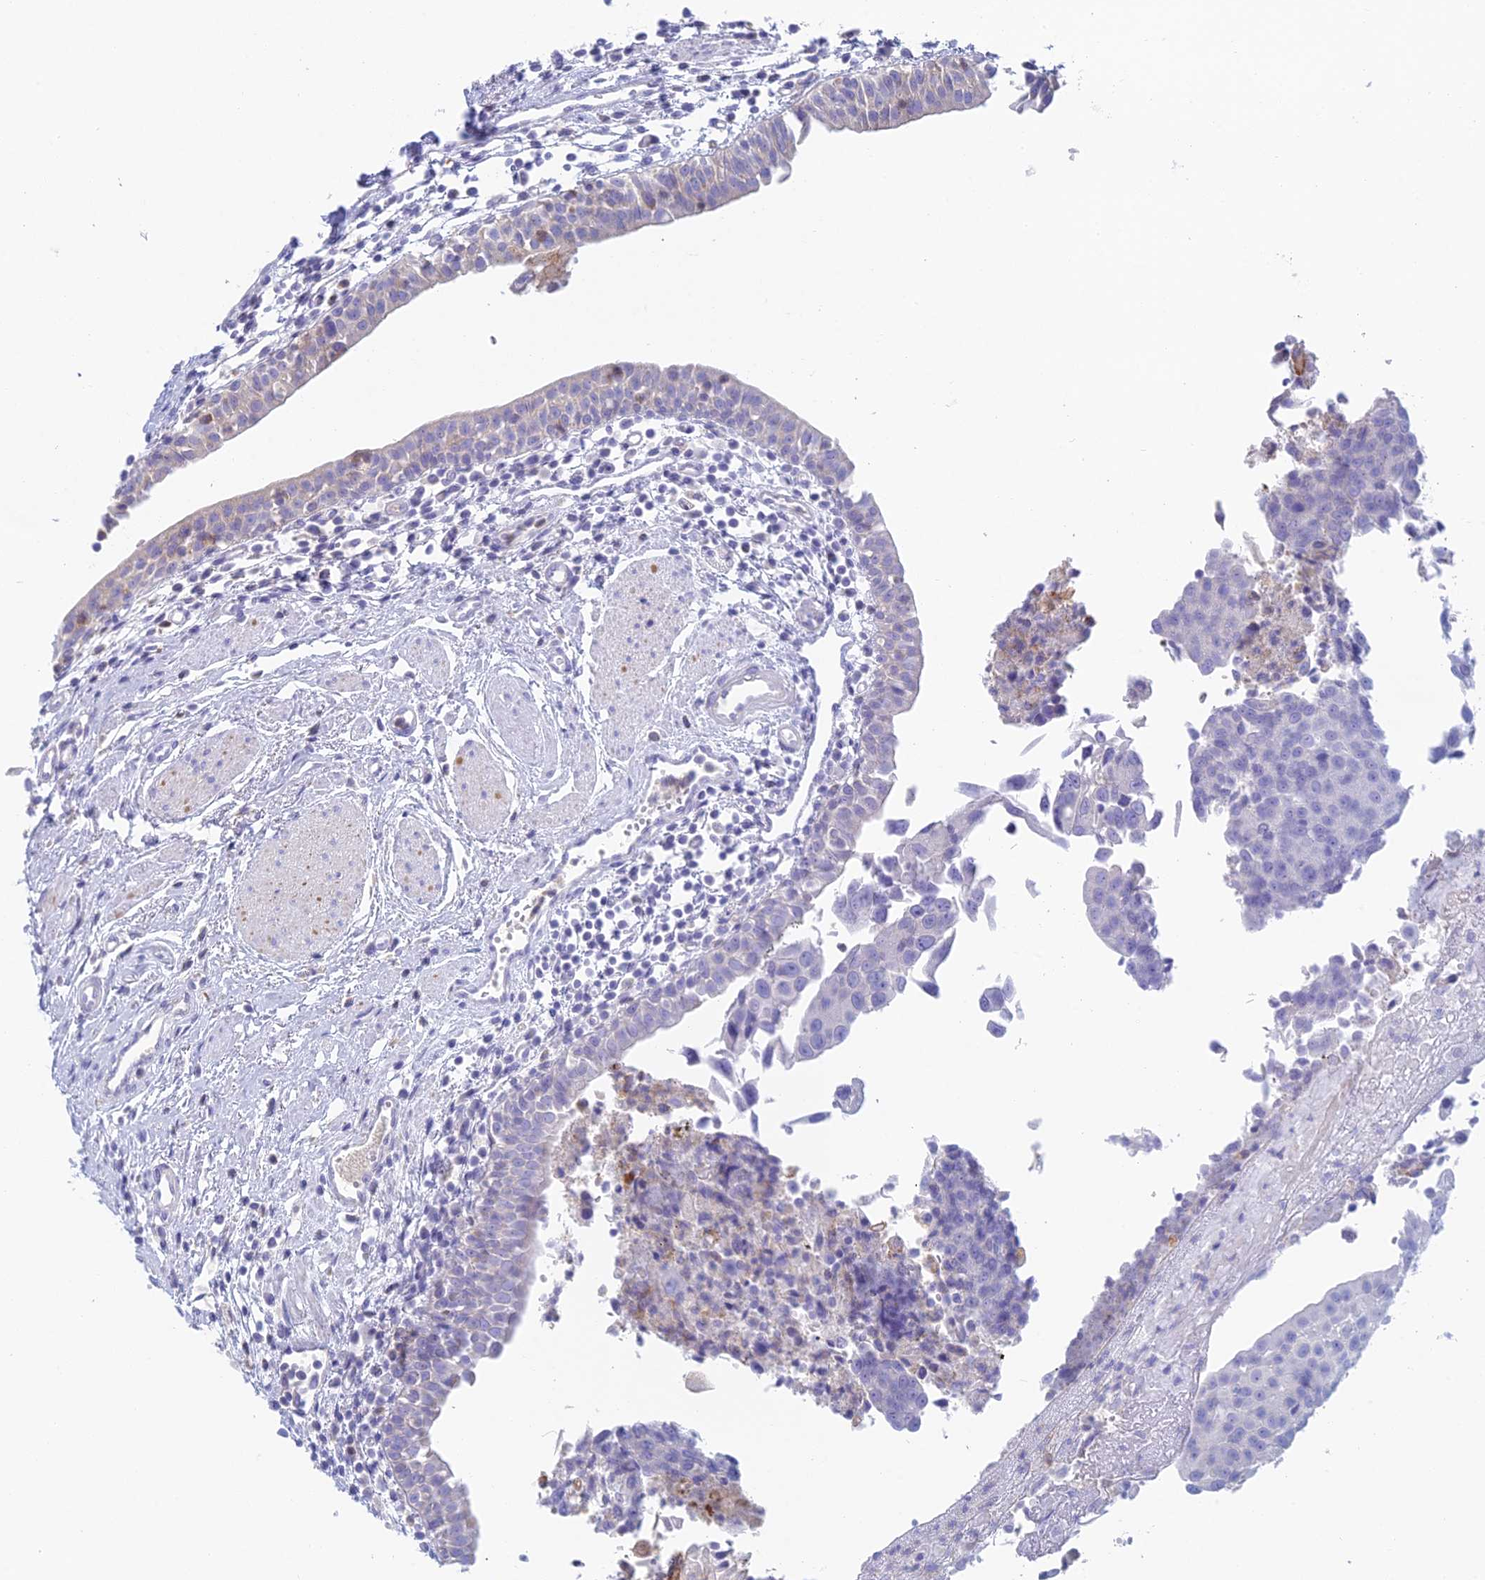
{"staining": {"intensity": "negative", "quantity": "none", "location": "none"}, "tissue": "urothelial cancer", "cell_type": "Tumor cells", "image_type": "cancer", "snomed": [{"axis": "morphology", "description": "Urothelial carcinoma, High grade"}, {"axis": "topography", "description": "Urinary bladder"}], "caption": "High magnification brightfield microscopy of urothelial carcinoma (high-grade) stained with DAB (brown) and counterstained with hematoxylin (blue): tumor cells show no significant staining.", "gene": "IFTAP", "patient": {"sex": "female", "age": 85}}